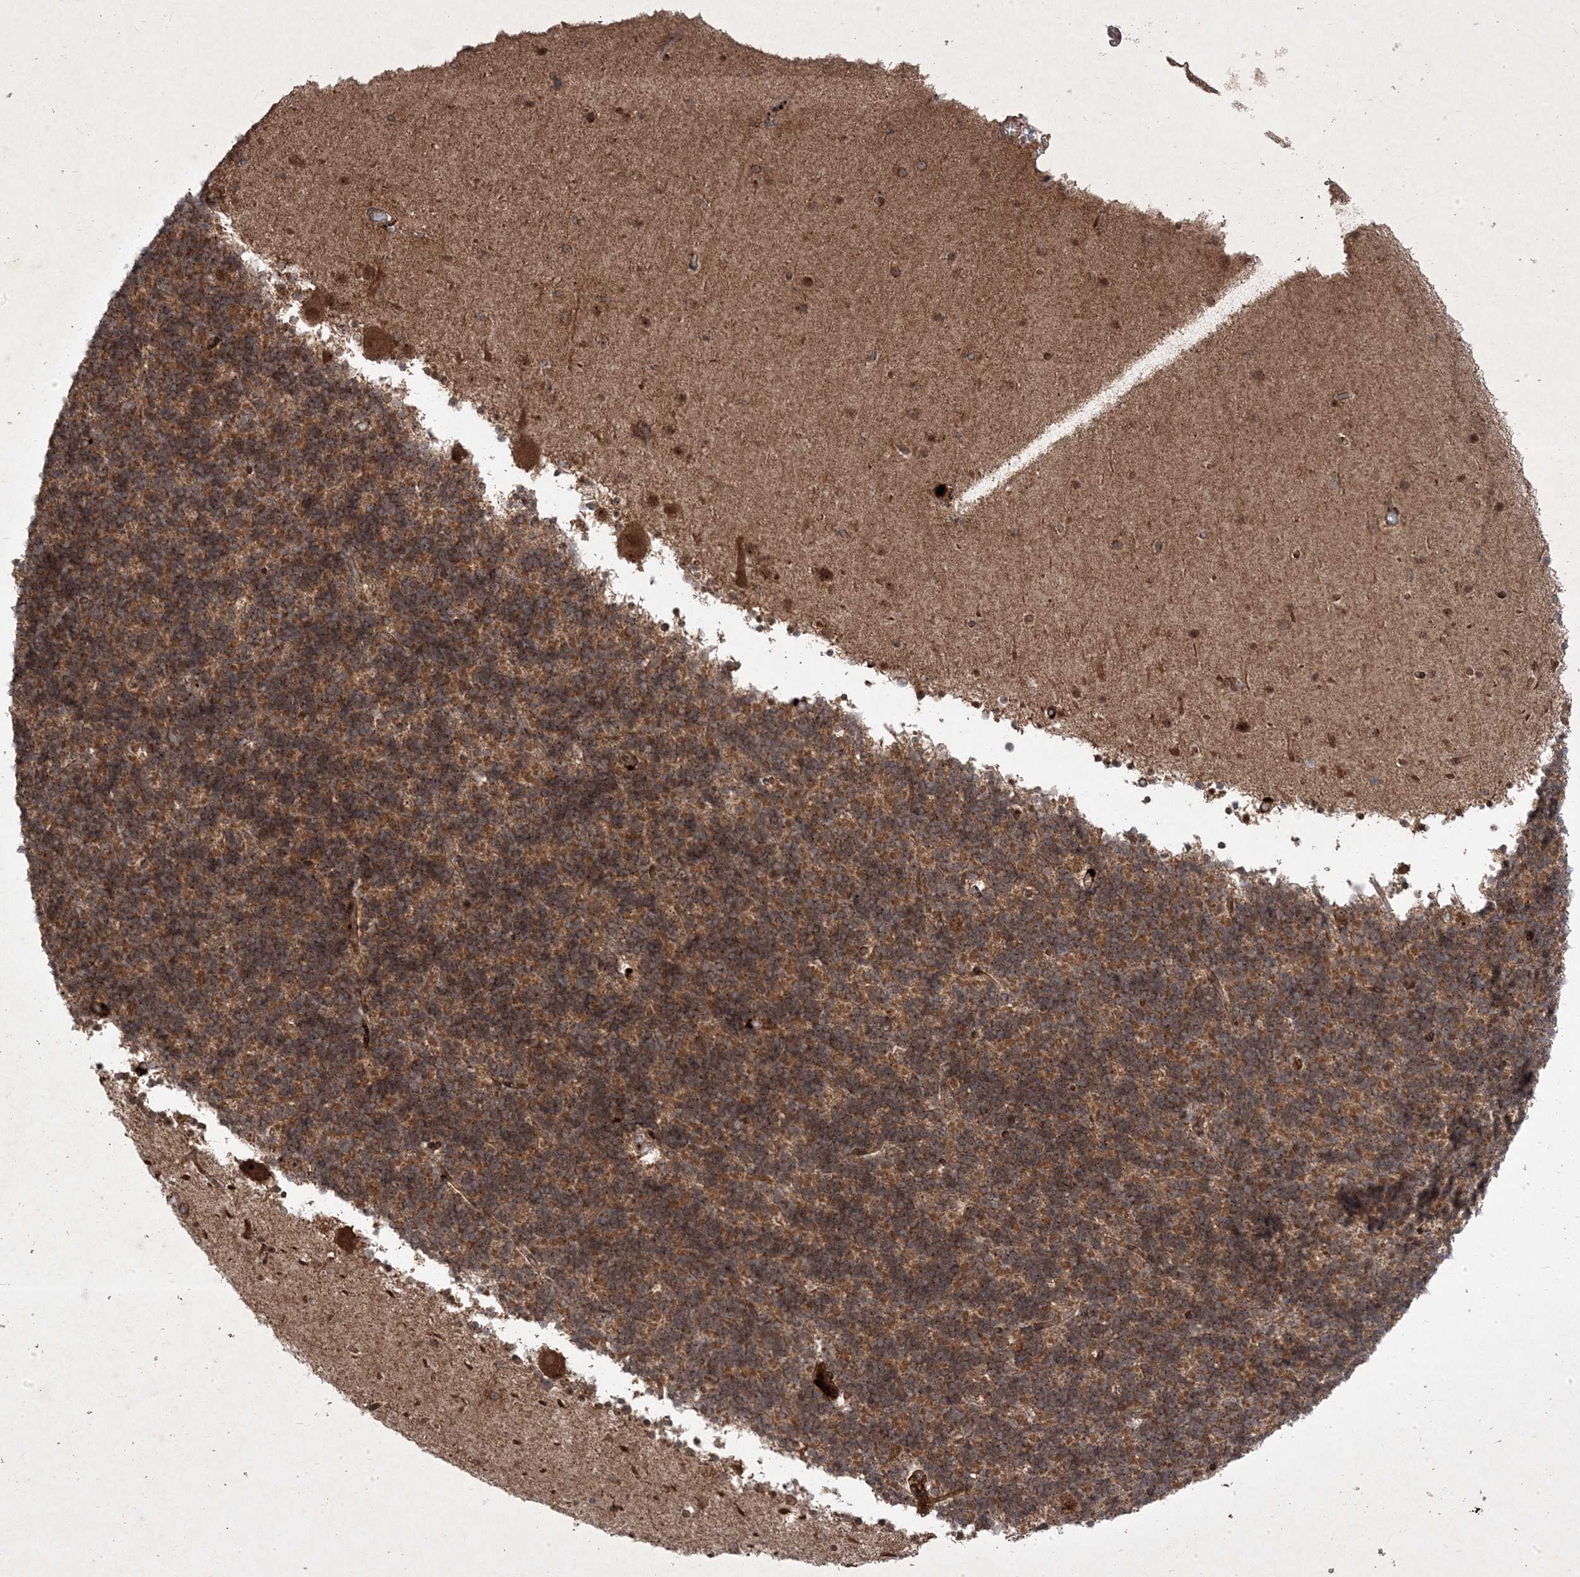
{"staining": {"intensity": "moderate", "quantity": ">75%", "location": "cytoplasmic/membranous,nuclear"}, "tissue": "cerebellum", "cell_type": "Cells in granular layer", "image_type": "normal", "snomed": [{"axis": "morphology", "description": "Normal tissue, NOS"}, {"axis": "topography", "description": "Cerebellum"}], "caption": "Unremarkable cerebellum reveals moderate cytoplasmic/membranous,nuclear positivity in approximately >75% of cells in granular layer (DAB IHC, brown staining for protein, blue staining for nuclei)..", "gene": "PLEKHM2", "patient": {"sex": "male", "age": 57}}